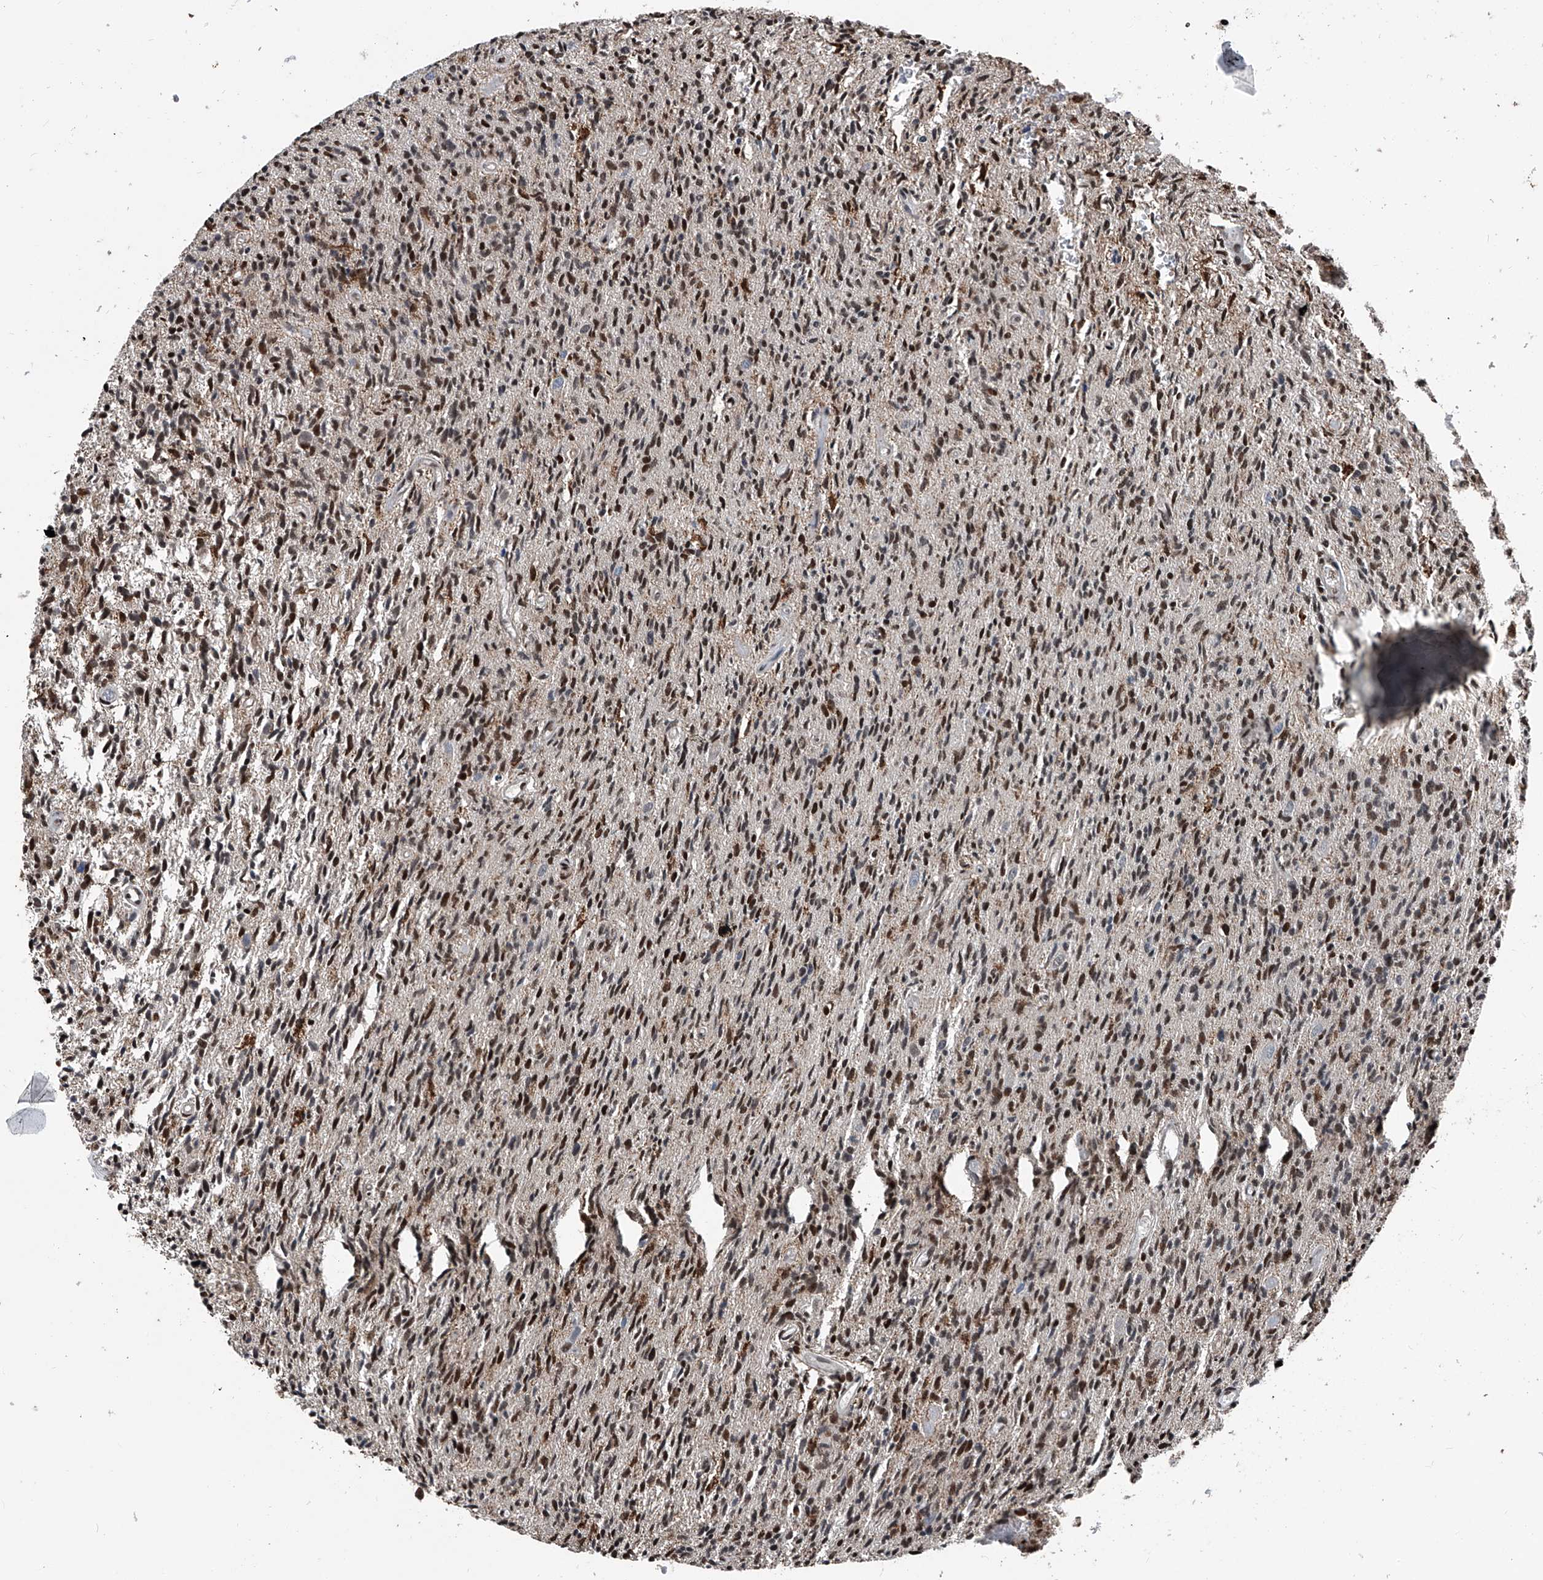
{"staining": {"intensity": "moderate", "quantity": ">75%", "location": "nuclear"}, "tissue": "glioma", "cell_type": "Tumor cells", "image_type": "cancer", "snomed": [{"axis": "morphology", "description": "Glioma, malignant, High grade"}, {"axis": "topography", "description": "Brain"}], "caption": "Glioma stained with a brown dye demonstrates moderate nuclear positive positivity in approximately >75% of tumor cells.", "gene": "FKBP5", "patient": {"sex": "female", "age": 57}}